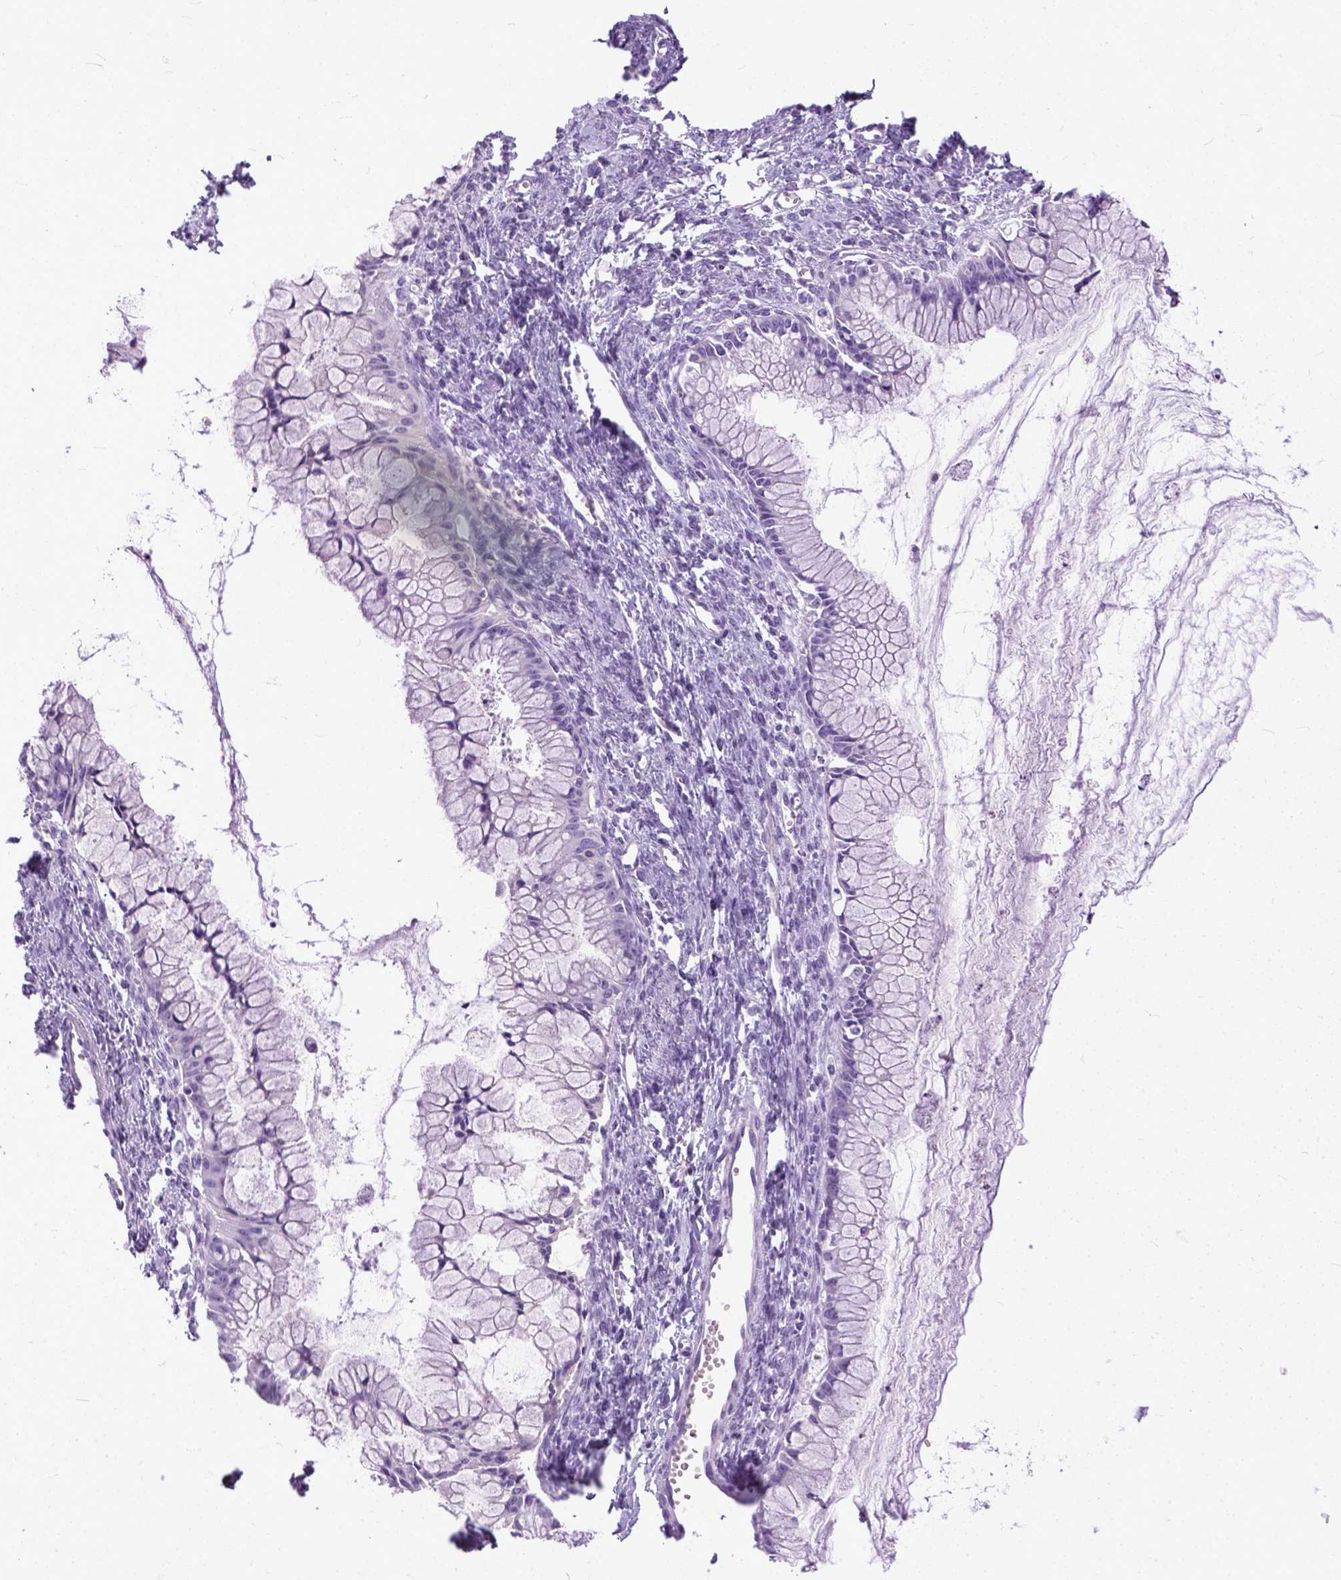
{"staining": {"intensity": "negative", "quantity": "none", "location": "none"}, "tissue": "ovarian cancer", "cell_type": "Tumor cells", "image_type": "cancer", "snomed": [{"axis": "morphology", "description": "Cystadenocarcinoma, mucinous, NOS"}, {"axis": "topography", "description": "Ovary"}], "caption": "A photomicrograph of ovarian mucinous cystadenocarcinoma stained for a protein reveals no brown staining in tumor cells.", "gene": "PPL", "patient": {"sex": "female", "age": 41}}